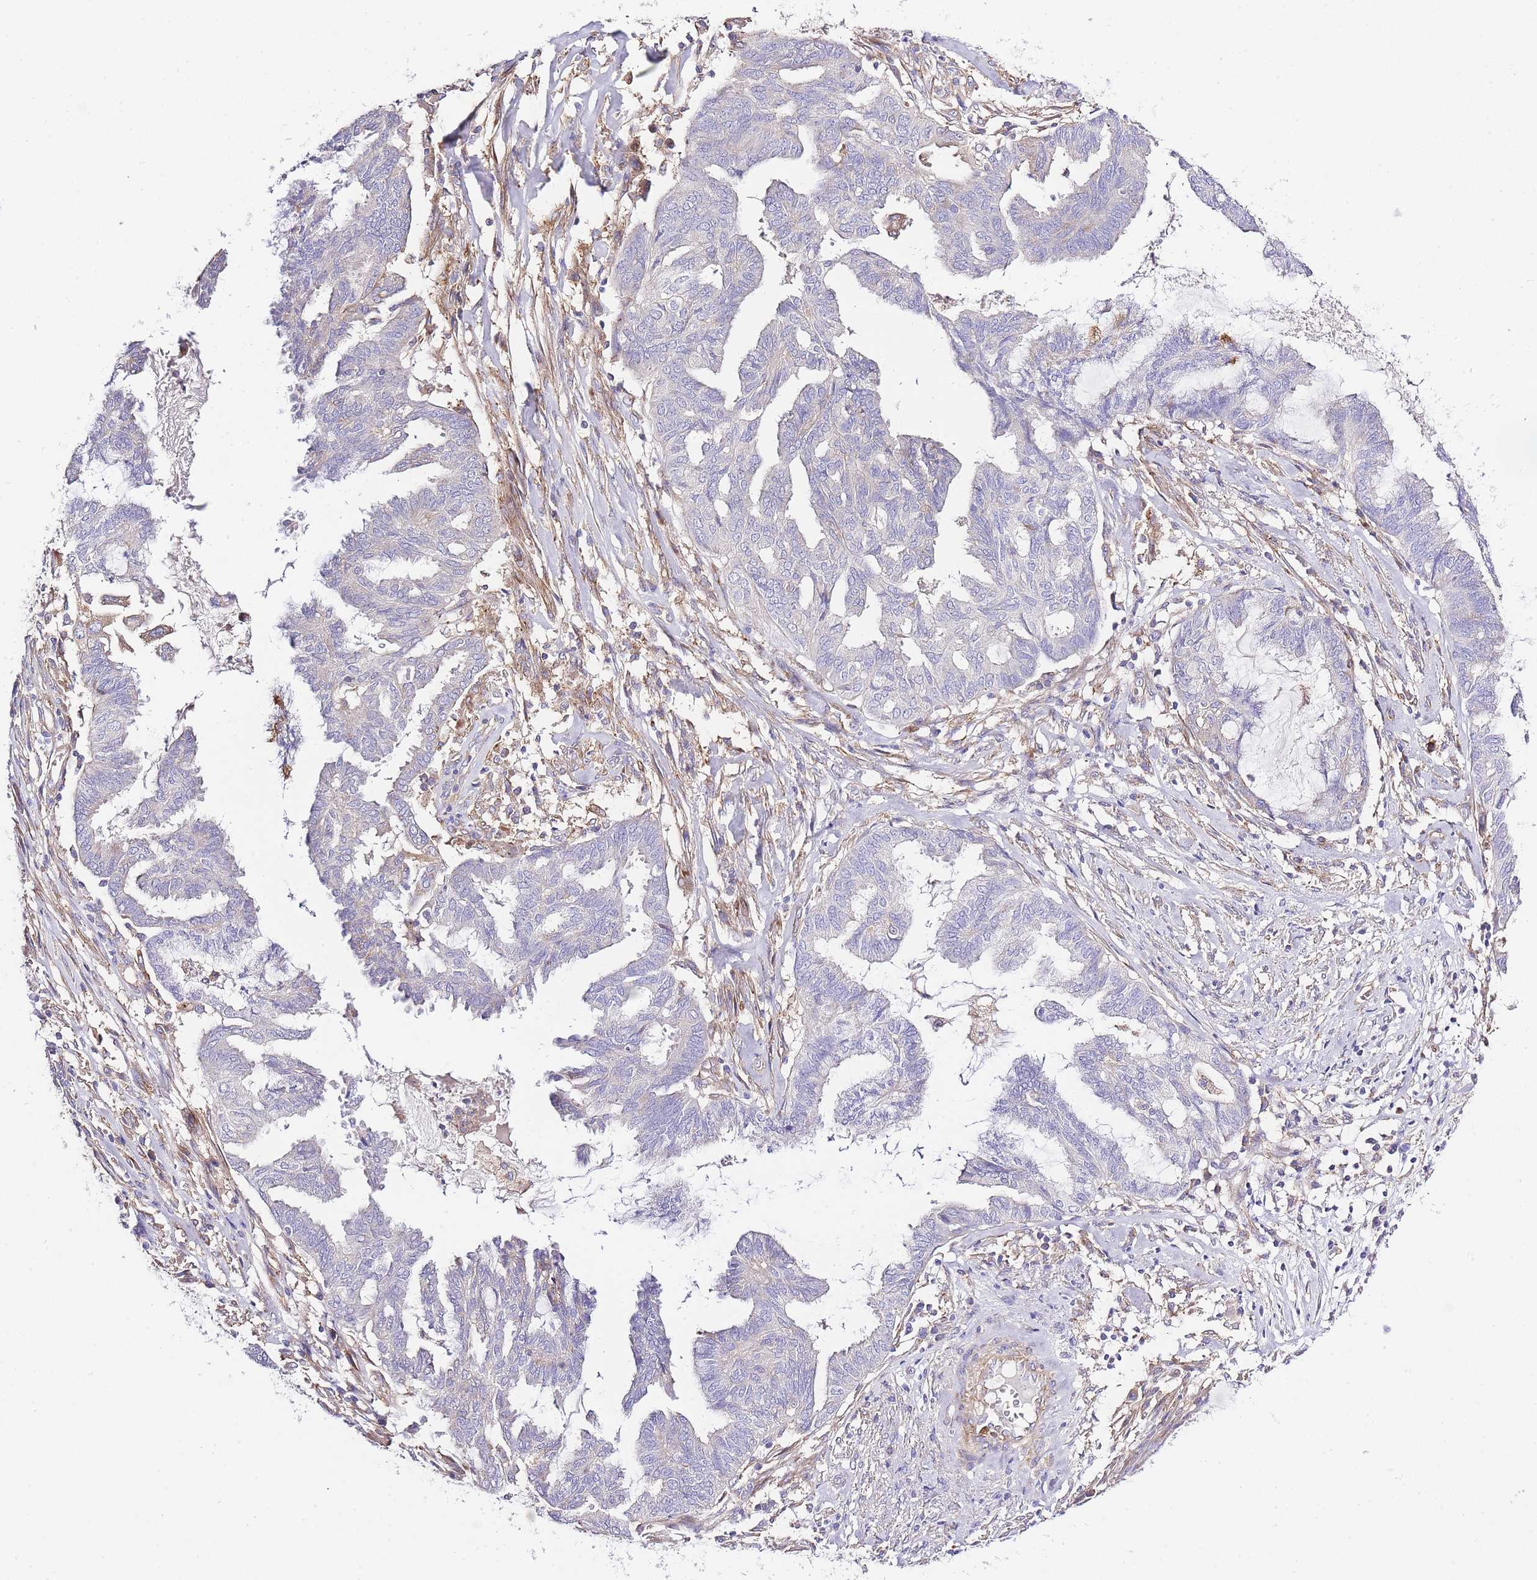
{"staining": {"intensity": "negative", "quantity": "none", "location": "none"}, "tissue": "endometrial cancer", "cell_type": "Tumor cells", "image_type": "cancer", "snomed": [{"axis": "morphology", "description": "Adenocarcinoma, NOS"}, {"axis": "topography", "description": "Endometrium"}], "caption": "Protein analysis of endometrial cancer (adenocarcinoma) reveals no significant staining in tumor cells. (Brightfield microscopy of DAB (3,3'-diaminobenzidine) immunohistochemistry at high magnification).", "gene": "INSYN2B", "patient": {"sex": "female", "age": 86}}